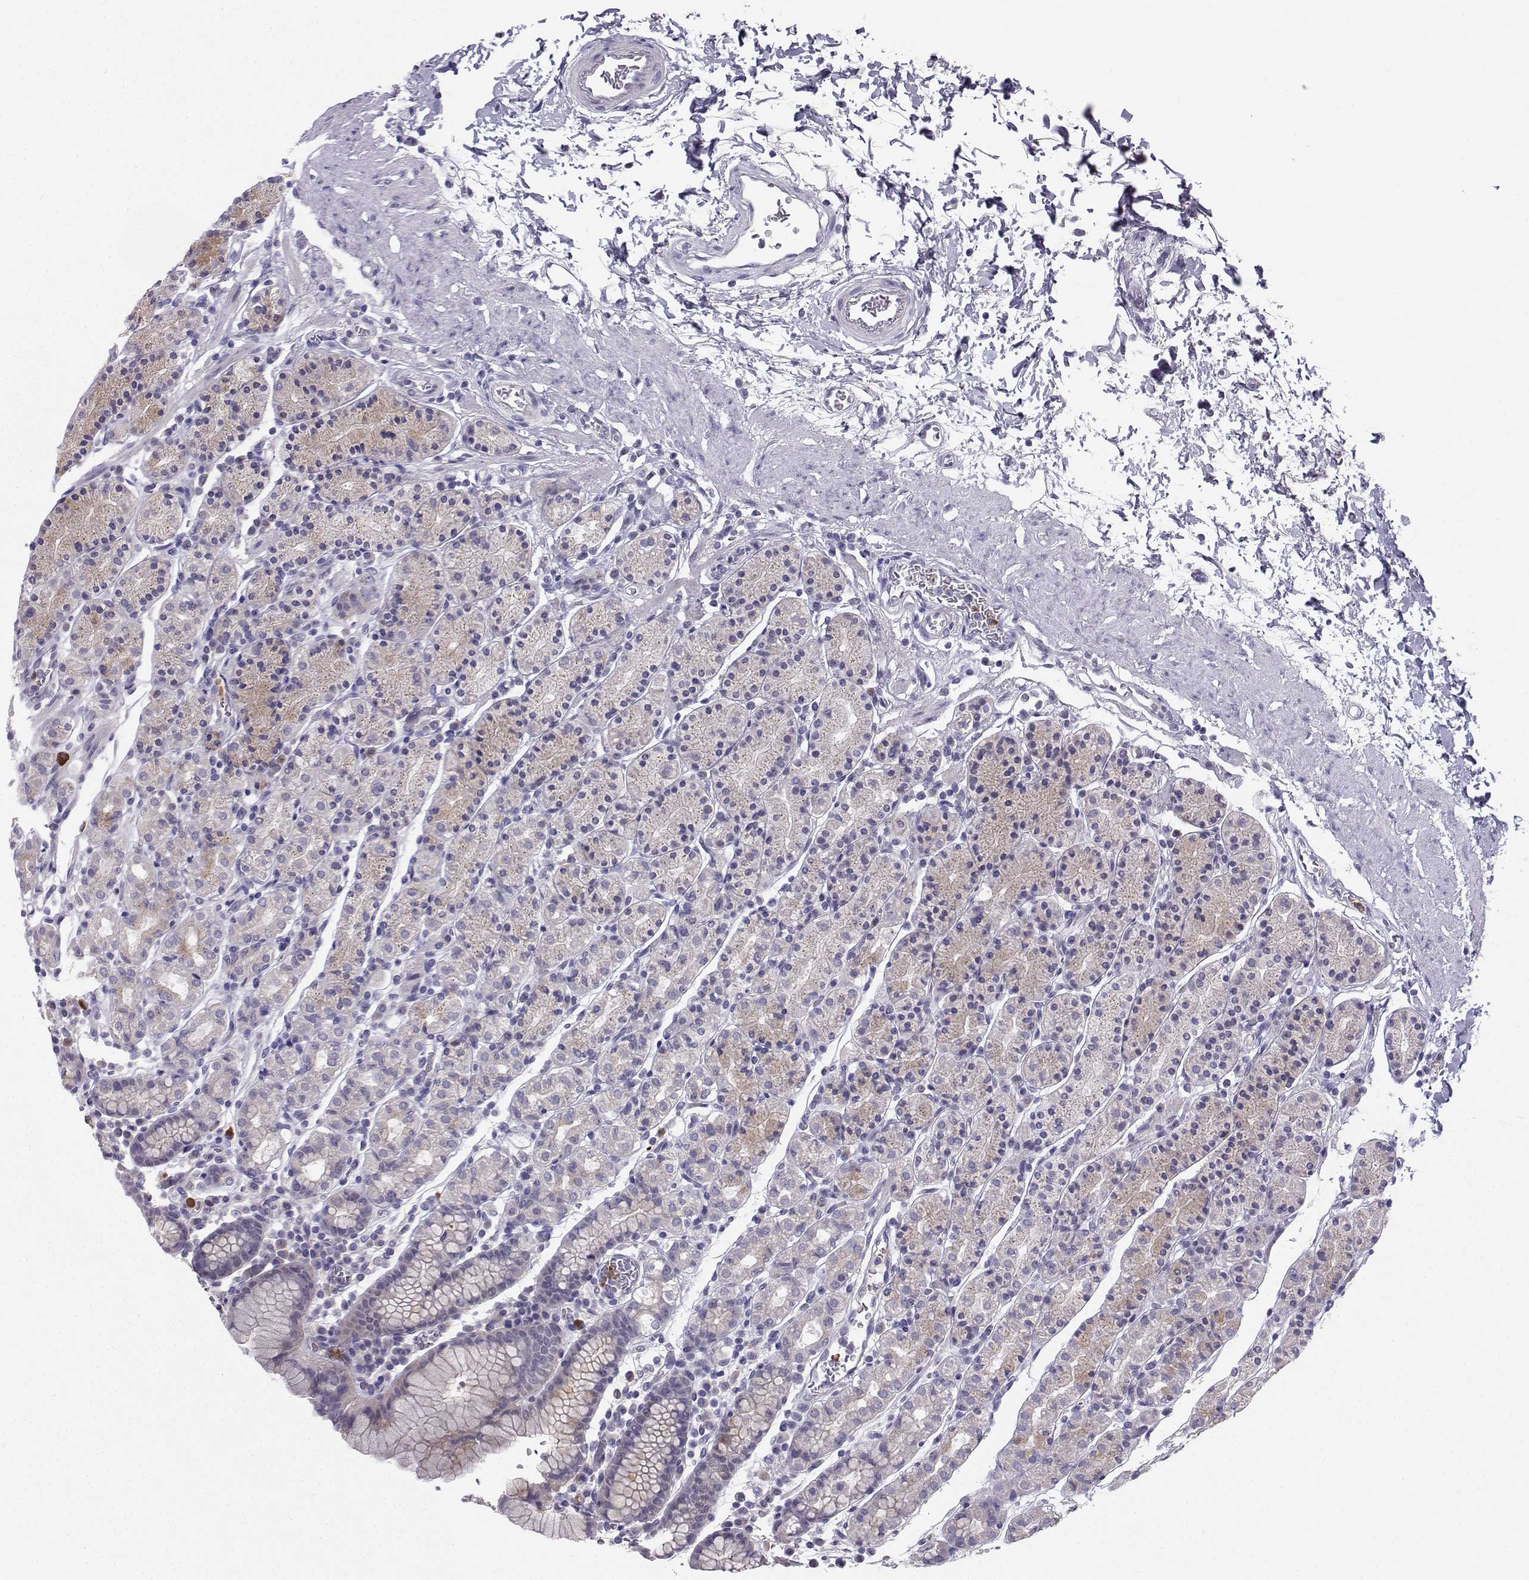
{"staining": {"intensity": "negative", "quantity": "none", "location": "none"}, "tissue": "stomach", "cell_type": "Glandular cells", "image_type": "normal", "snomed": [{"axis": "morphology", "description": "Normal tissue, NOS"}, {"axis": "topography", "description": "Stomach, upper"}, {"axis": "topography", "description": "Stomach"}], "caption": "Glandular cells are negative for brown protein staining in normal stomach. (DAB immunohistochemistry (IHC), high magnification).", "gene": "CALY", "patient": {"sex": "male", "age": 62}}